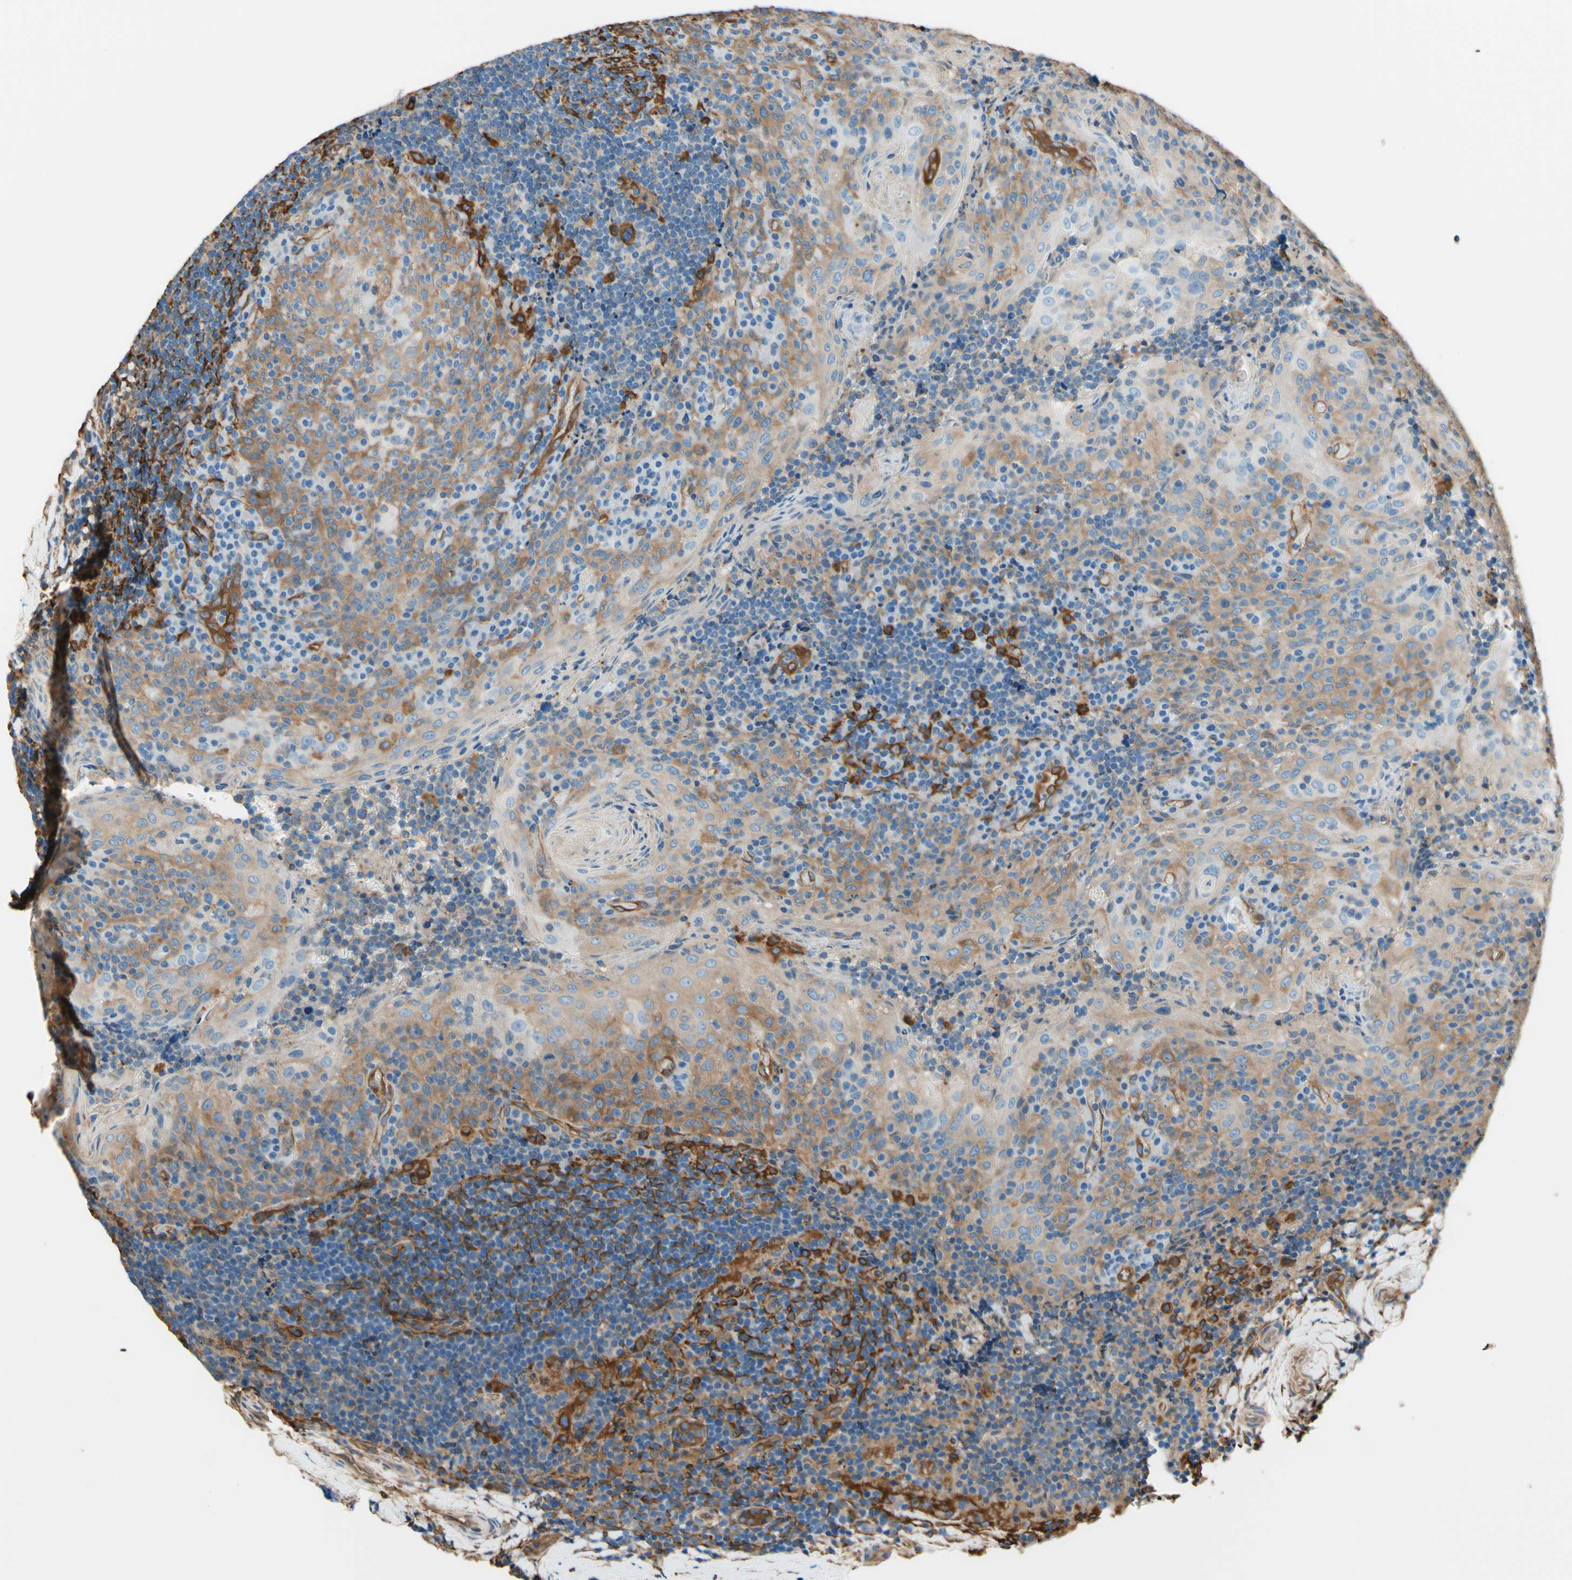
{"staining": {"intensity": "negative", "quantity": "none", "location": "none"}, "tissue": "tonsil", "cell_type": "Germinal center cells", "image_type": "normal", "snomed": [{"axis": "morphology", "description": "Normal tissue, NOS"}, {"axis": "topography", "description": "Tonsil"}], "caption": "Germinal center cells are negative for brown protein staining in normal tonsil. The staining was performed using DAB to visualize the protein expression in brown, while the nuclei were stained in blue with hematoxylin (Magnification: 20x).", "gene": "DPYSL3", "patient": {"sex": "male", "age": 17}}